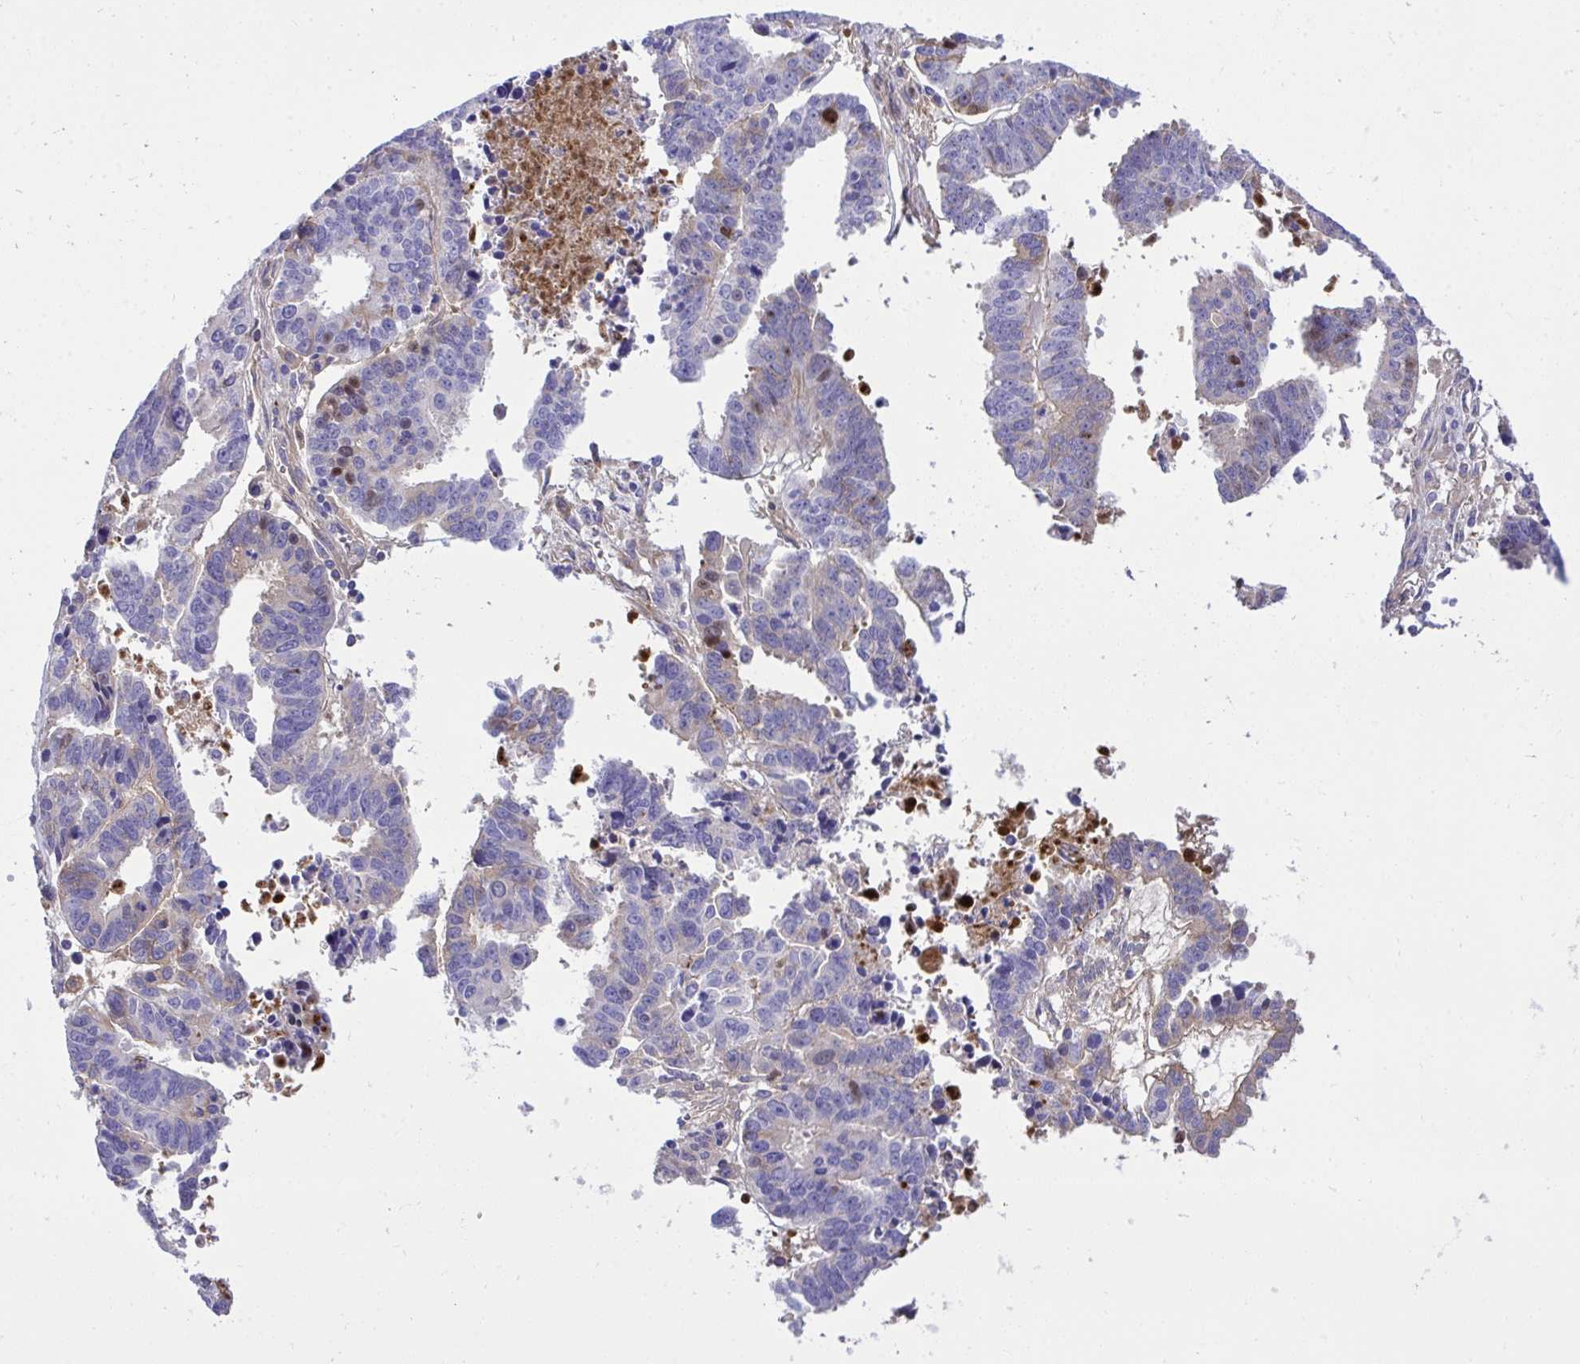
{"staining": {"intensity": "weak", "quantity": "<25%", "location": "cytoplasmic/membranous"}, "tissue": "ovarian cancer", "cell_type": "Tumor cells", "image_type": "cancer", "snomed": [{"axis": "morphology", "description": "Carcinoma, endometroid"}, {"axis": "morphology", "description": "Cystadenocarcinoma, serous, NOS"}, {"axis": "topography", "description": "Ovary"}], "caption": "The histopathology image reveals no staining of tumor cells in ovarian serous cystadenocarcinoma.", "gene": "HRG", "patient": {"sex": "female", "age": 45}}